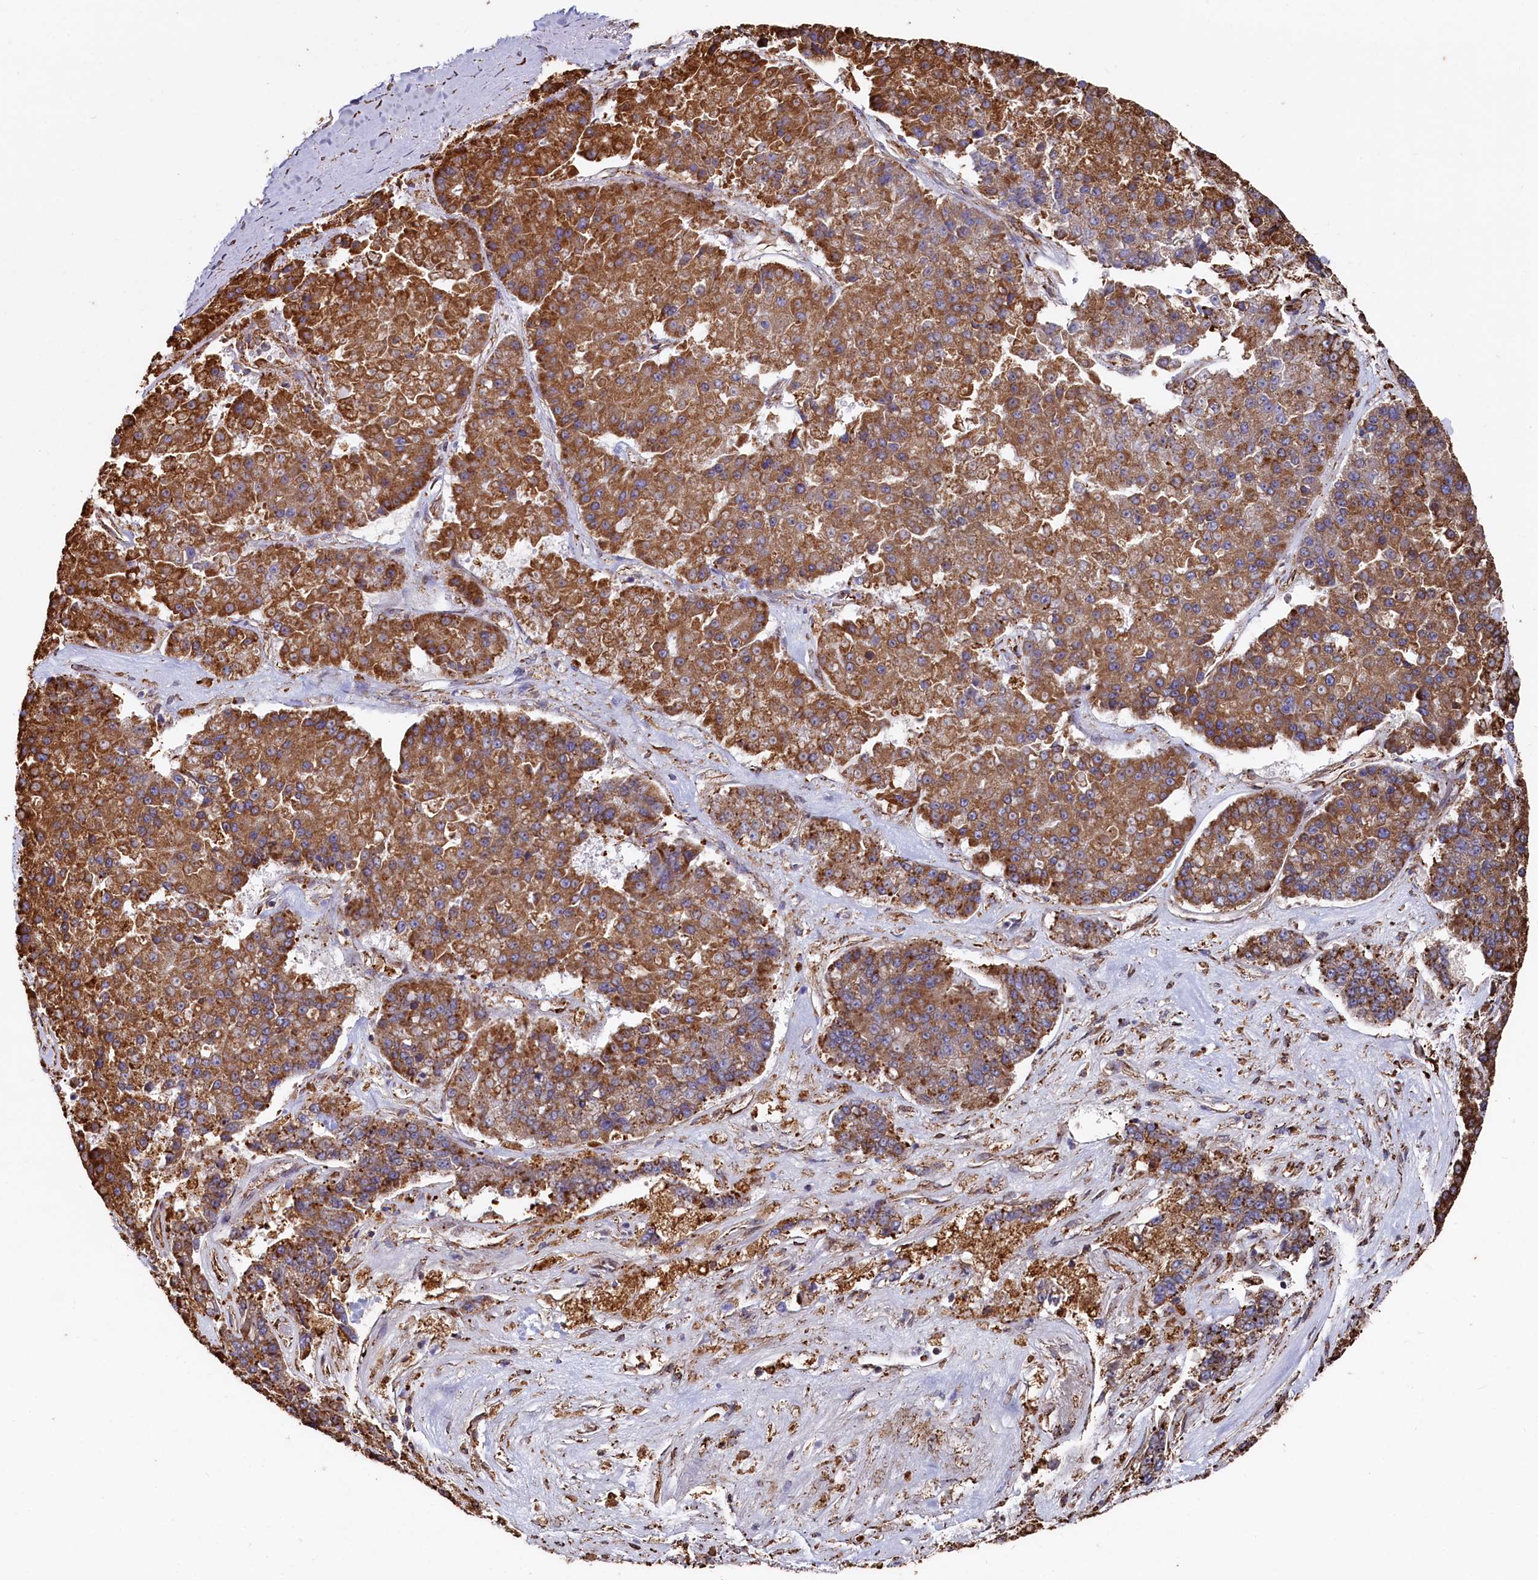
{"staining": {"intensity": "strong", "quantity": ">75%", "location": "cytoplasmic/membranous"}, "tissue": "pancreatic cancer", "cell_type": "Tumor cells", "image_type": "cancer", "snomed": [{"axis": "morphology", "description": "Adenocarcinoma, NOS"}, {"axis": "topography", "description": "Pancreas"}], "caption": "Human adenocarcinoma (pancreatic) stained with a brown dye reveals strong cytoplasmic/membranous positive staining in approximately >75% of tumor cells.", "gene": "NEURL1B", "patient": {"sex": "male", "age": 50}}